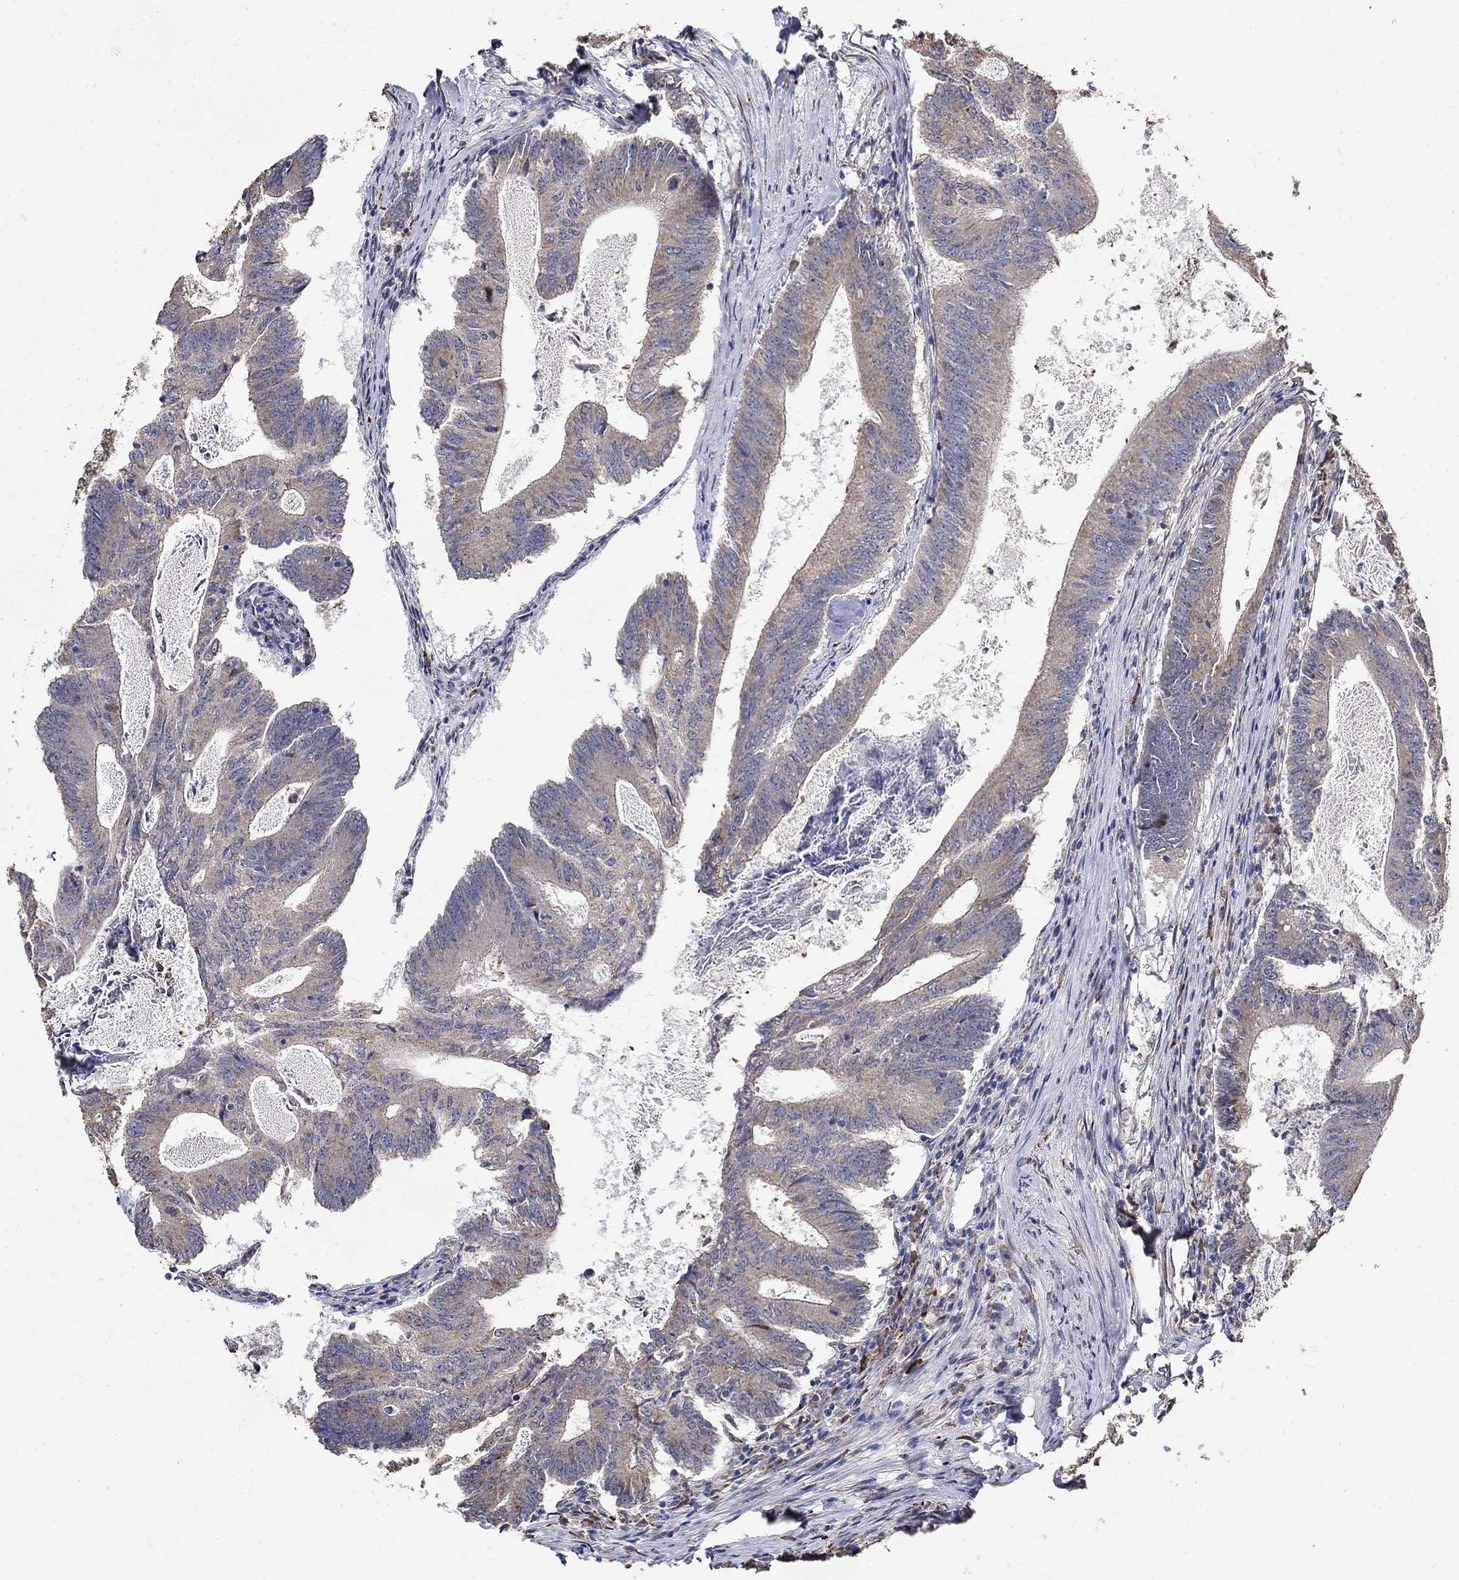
{"staining": {"intensity": "weak", "quantity": "25%-75%", "location": "cytoplasmic/membranous"}, "tissue": "colorectal cancer", "cell_type": "Tumor cells", "image_type": "cancer", "snomed": [{"axis": "morphology", "description": "Adenocarcinoma, NOS"}, {"axis": "topography", "description": "Colon"}], "caption": "Immunohistochemical staining of human adenocarcinoma (colorectal) exhibits low levels of weak cytoplasmic/membranous expression in approximately 25%-75% of tumor cells.", "gene": "EMILIN3", "patient": {"sex": "female", "age": 70}}